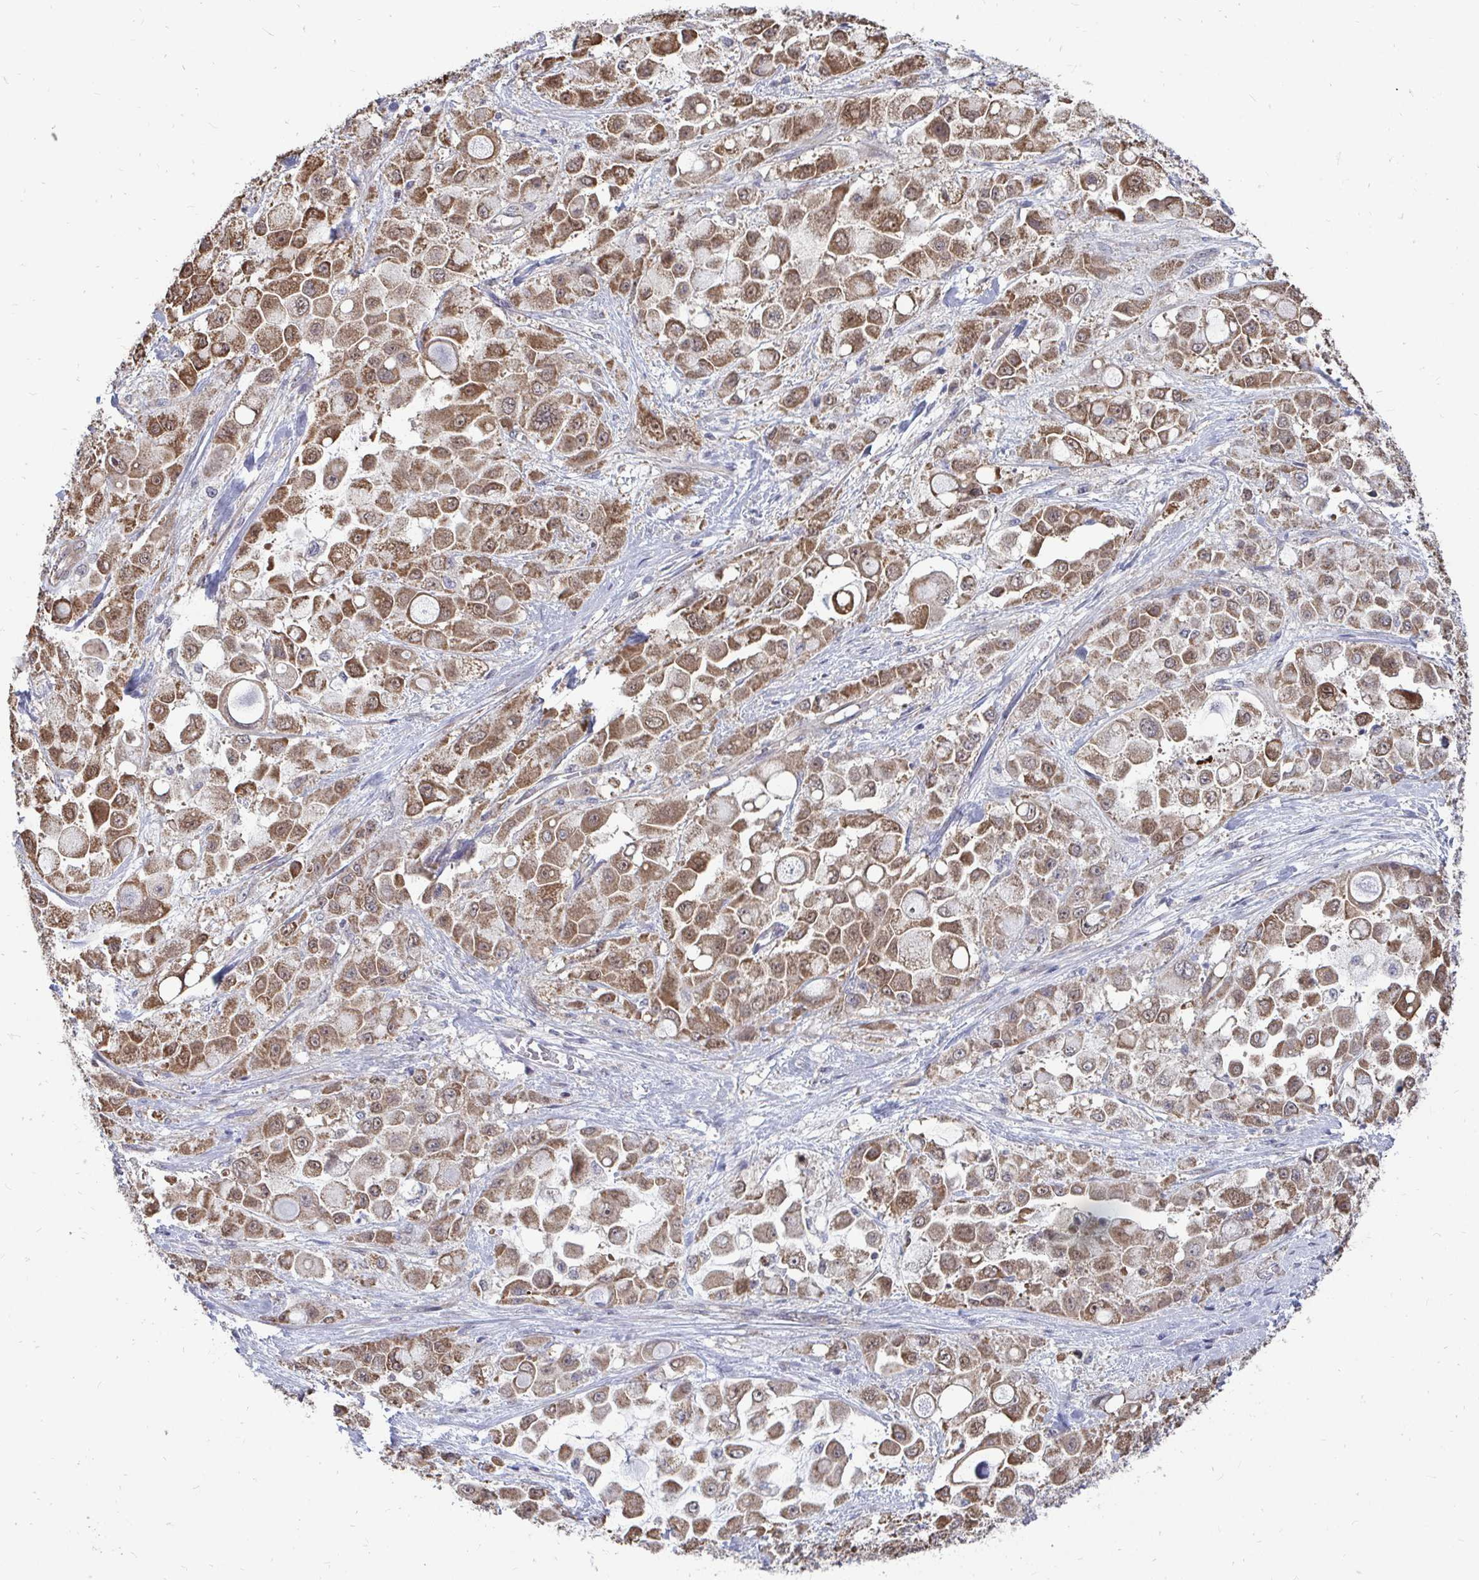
{"staining": {"intensity": "moderate", "quantity": ">75%", "location": "cytoplasmic/membranous"}, "tissue": "stomach cancer", "cell_type": "Tumor cells", "image_type": "cancer", "snomed": [{"axis": "morphology", "description": "Adenocarcinoma, NOS"}, {"axis": "topography", "description": "Stomach"}], "caption": "Immunohistochemical staining of adenocarcinoma (stomach) displays medium levels of moderate cytoplasmic/membranous protein positivity in approximately >75% of tumor cells. (Stains: DAB (3,3'-diaminobenzidine) in brown, nuclei in blue, Microscopy: brightfield microscopy at high magnification).", "gene": "DNAJA2", "patient": {"sex": "female", "age": 76}}